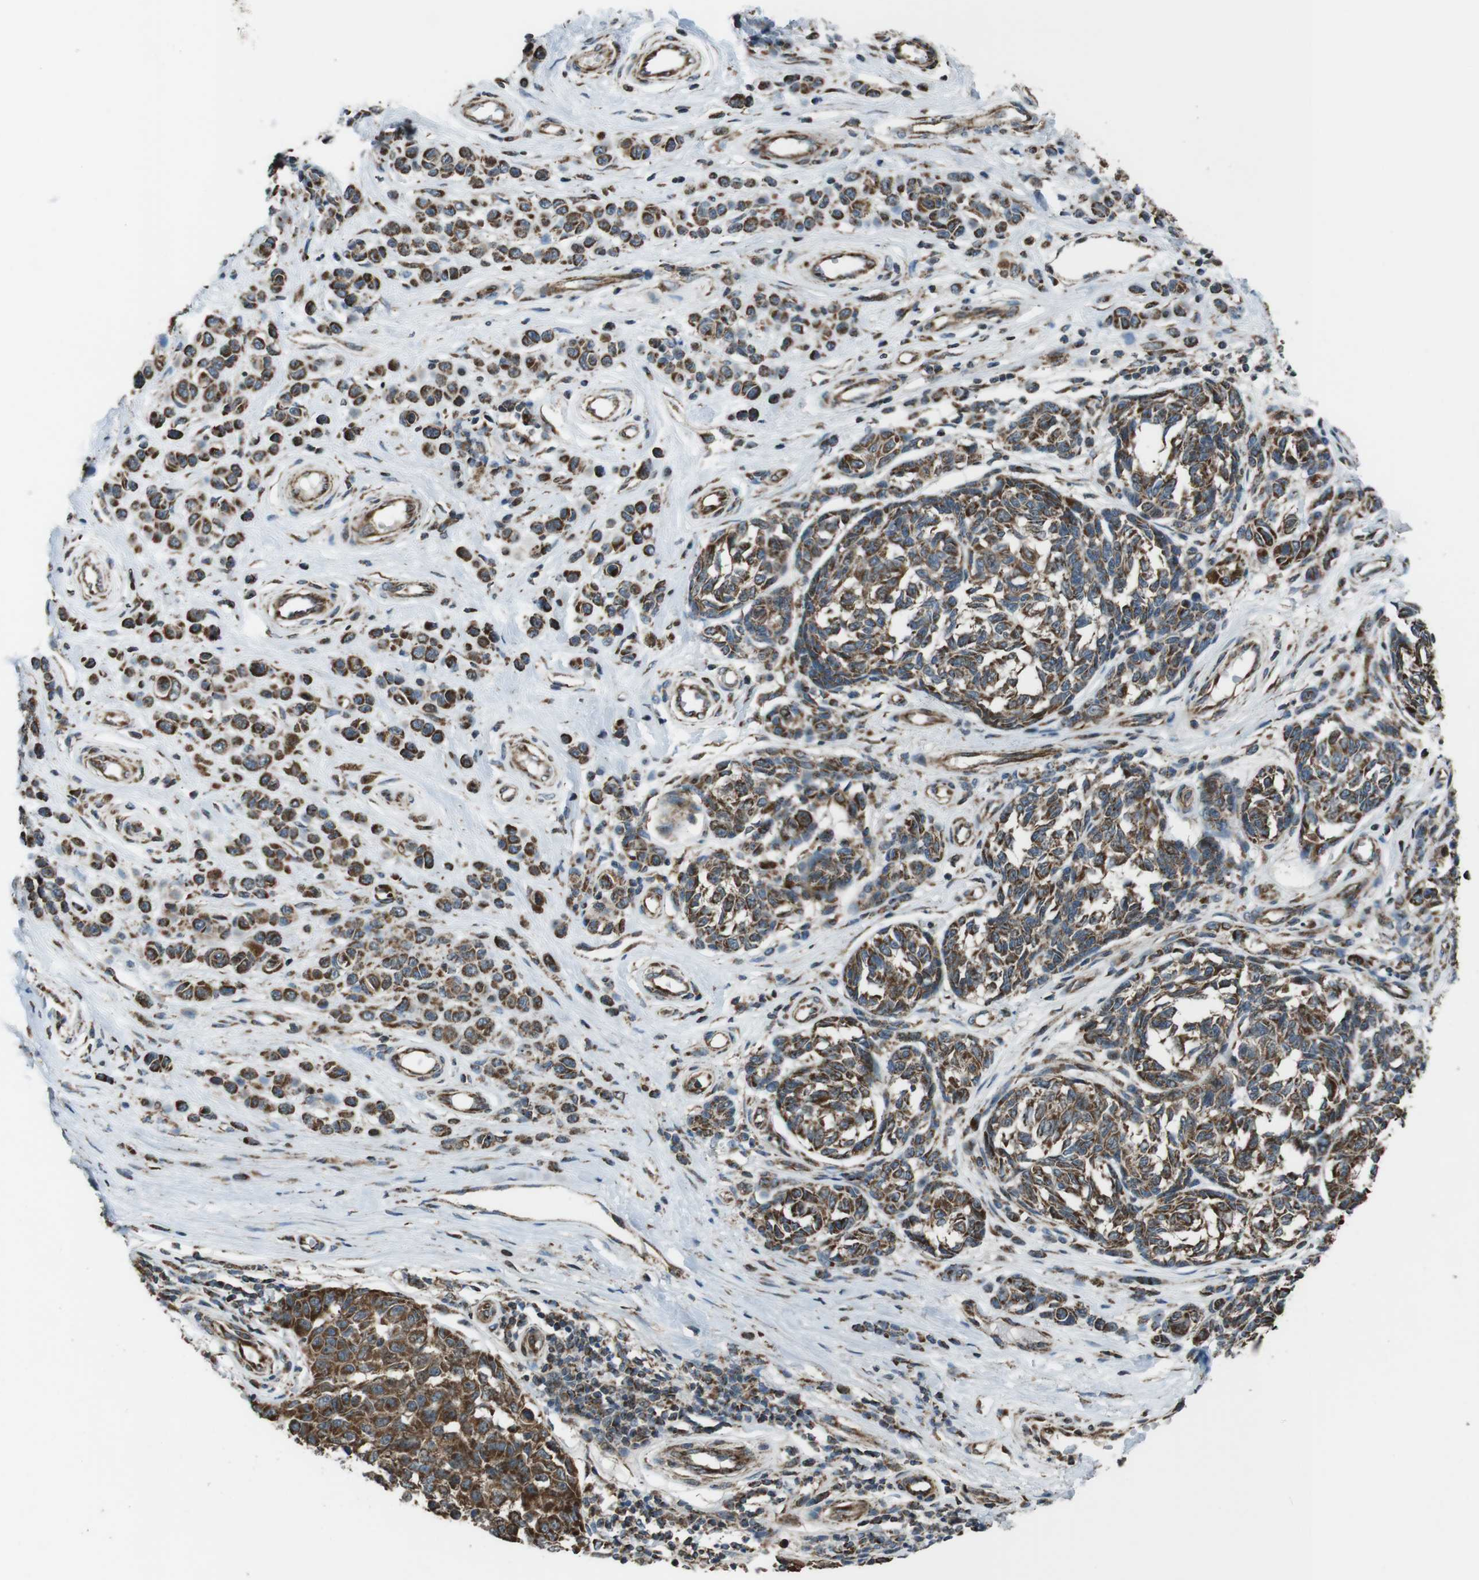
{"staining": {"intensity": "moderate", "quantity": ">75%", "location": "cytoplasmic/membranous"}, "tissue": "melanoma", "cell_type": "Tumor cells", "image_type": "cancer", "snomed": [{"axis": "morphology", "description": "Malignant melanoma, NOS"}, {"axis": "topography", "description": "Skin"}], "caption": "Melanoma stained for a protein demonstrates moderate cytoplasmic/membranous positivity in tumor cells.", "gene": "GIMAP8", "patient": {"sex": "female", "age": 64}}